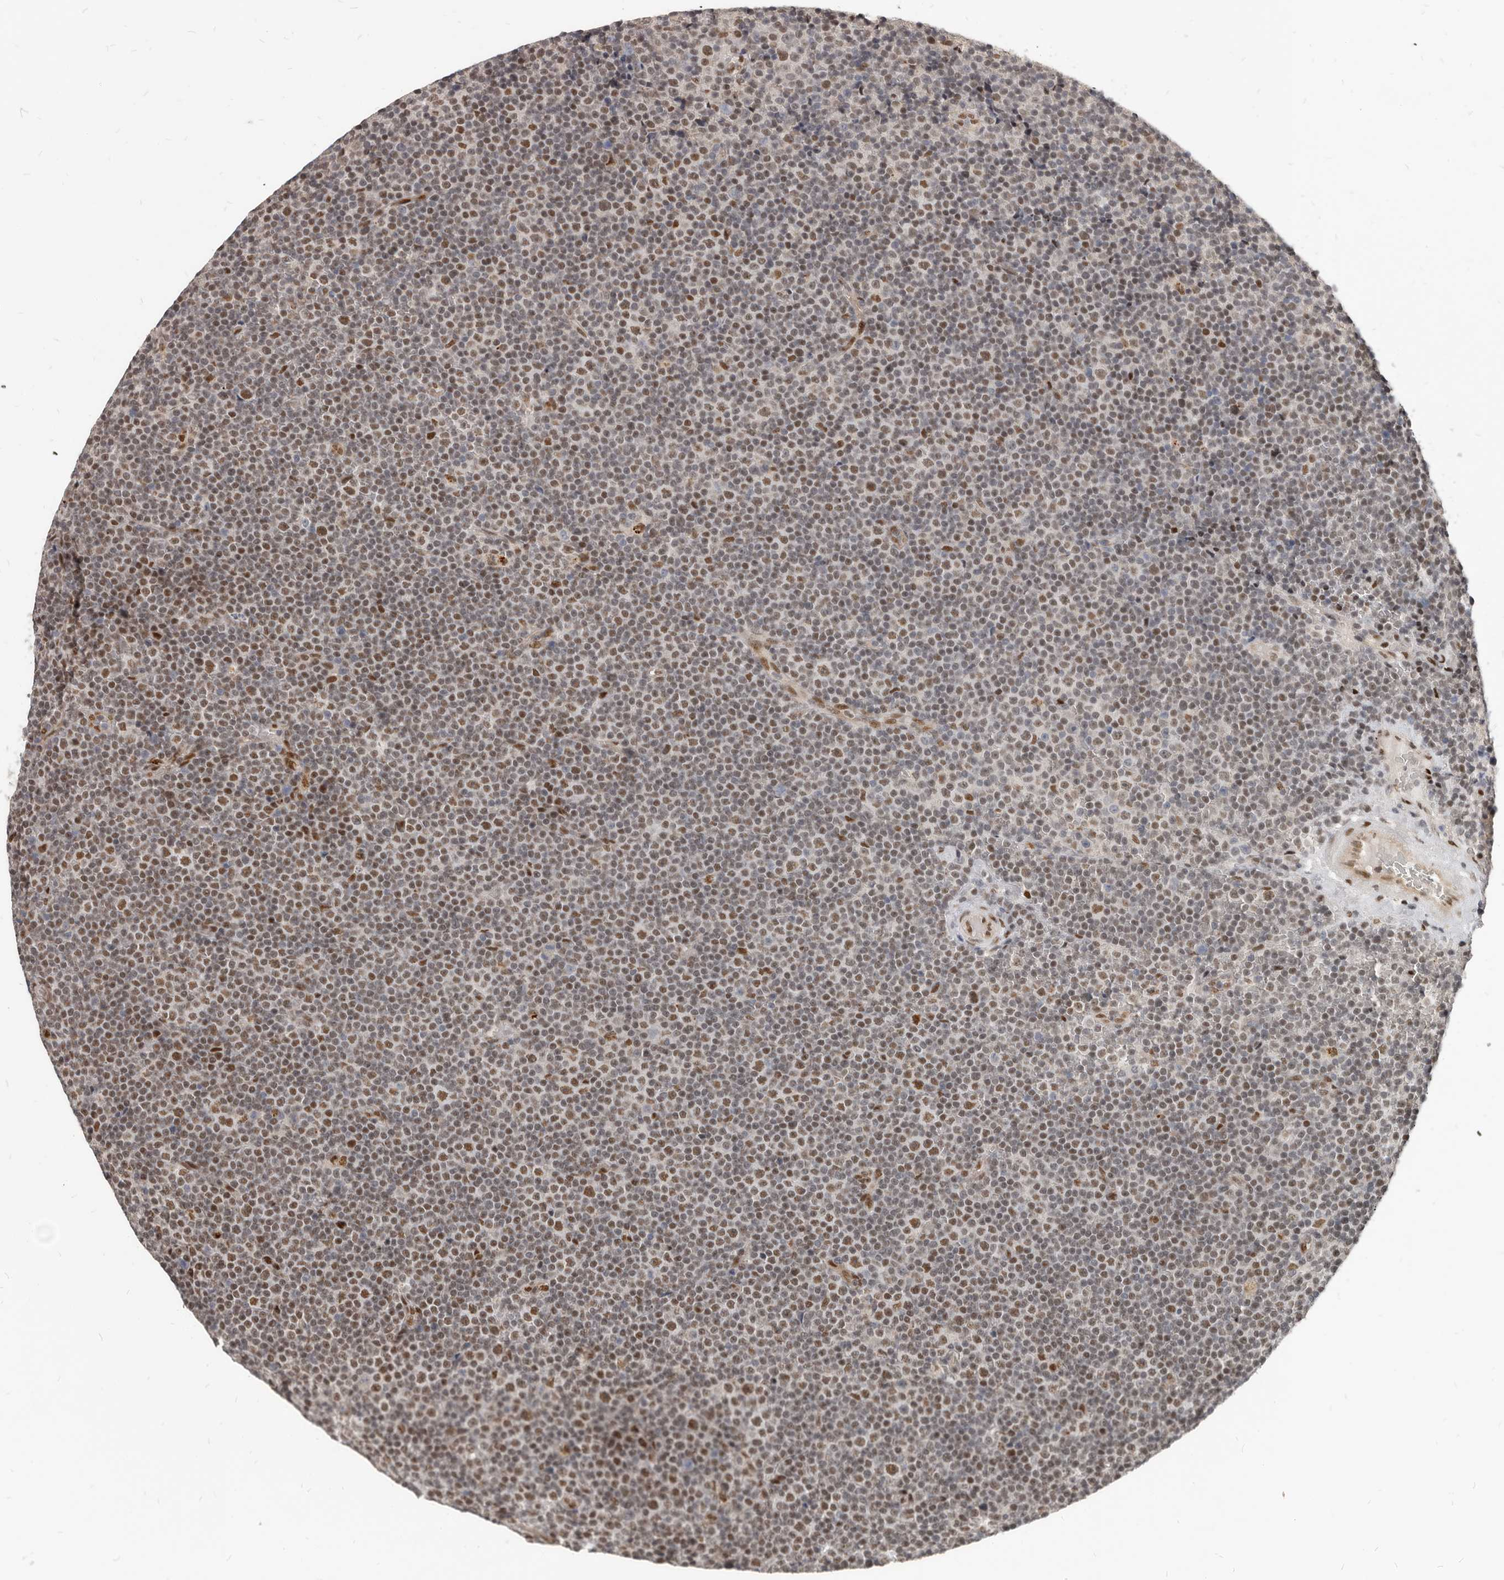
{"staining": {"intensity": "moderate", "quantity": ">75%", "location": "nuclear"}, "tissue": "lymphoma", "cell_type": "Tumor cells", "image_type": "cancer", "snomed": [{"axis": "morphology", "description": "Malignant lymphoma, non-Hodgkin's type, Low grade"}, {"axis": "topography", "description": "Lymph node"}], "caption": "About >75% of tumor cells in human low-grade malignant lymphoma, non-Hodgkin's type exhibit moderate nuclear protein expression as visualized by brown immunohistochemical staining.", "gene": "ATF5", "patient": {"sex": "female", "age": 67}}